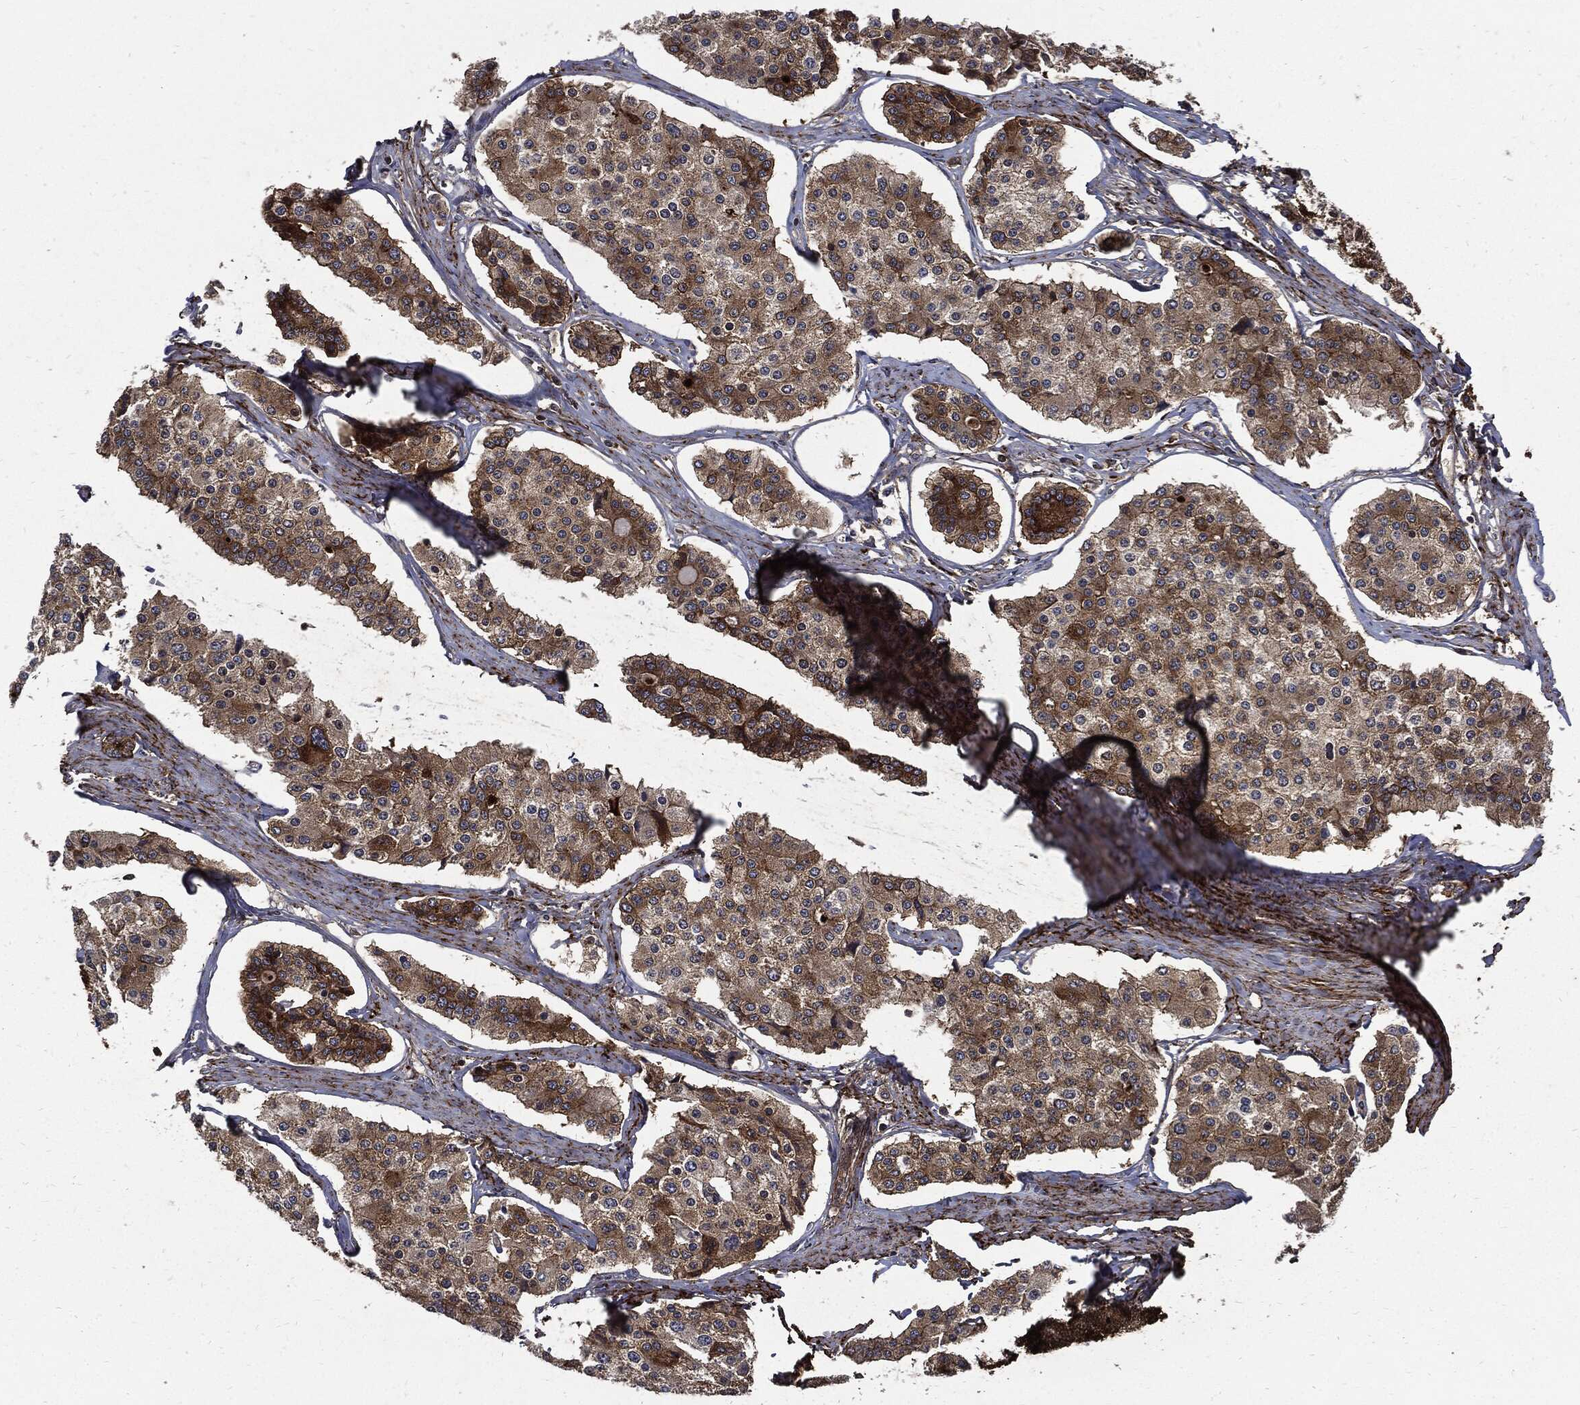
{"staining": {"intensity": "strong", "quantity": "<25%", "location": "cytoplasmic/membranous"}, "tissue": "carcinoid", "cell_type": "Tumor cells", "image_type": "cancer", "snomed": [{"axis": "morphology", "description": "Carcinoid, malignant, NOS"}, {"axis": "topography", "description": "Small intestine"}], "caption": "Immunohistochemical staining of human carcinoid shows medium levels of strong cytoplasmic/membranous positivity in approximately <25% of tumor cells.", "gene": "CLU", "patient": {"sex": "female", "age": 65}}